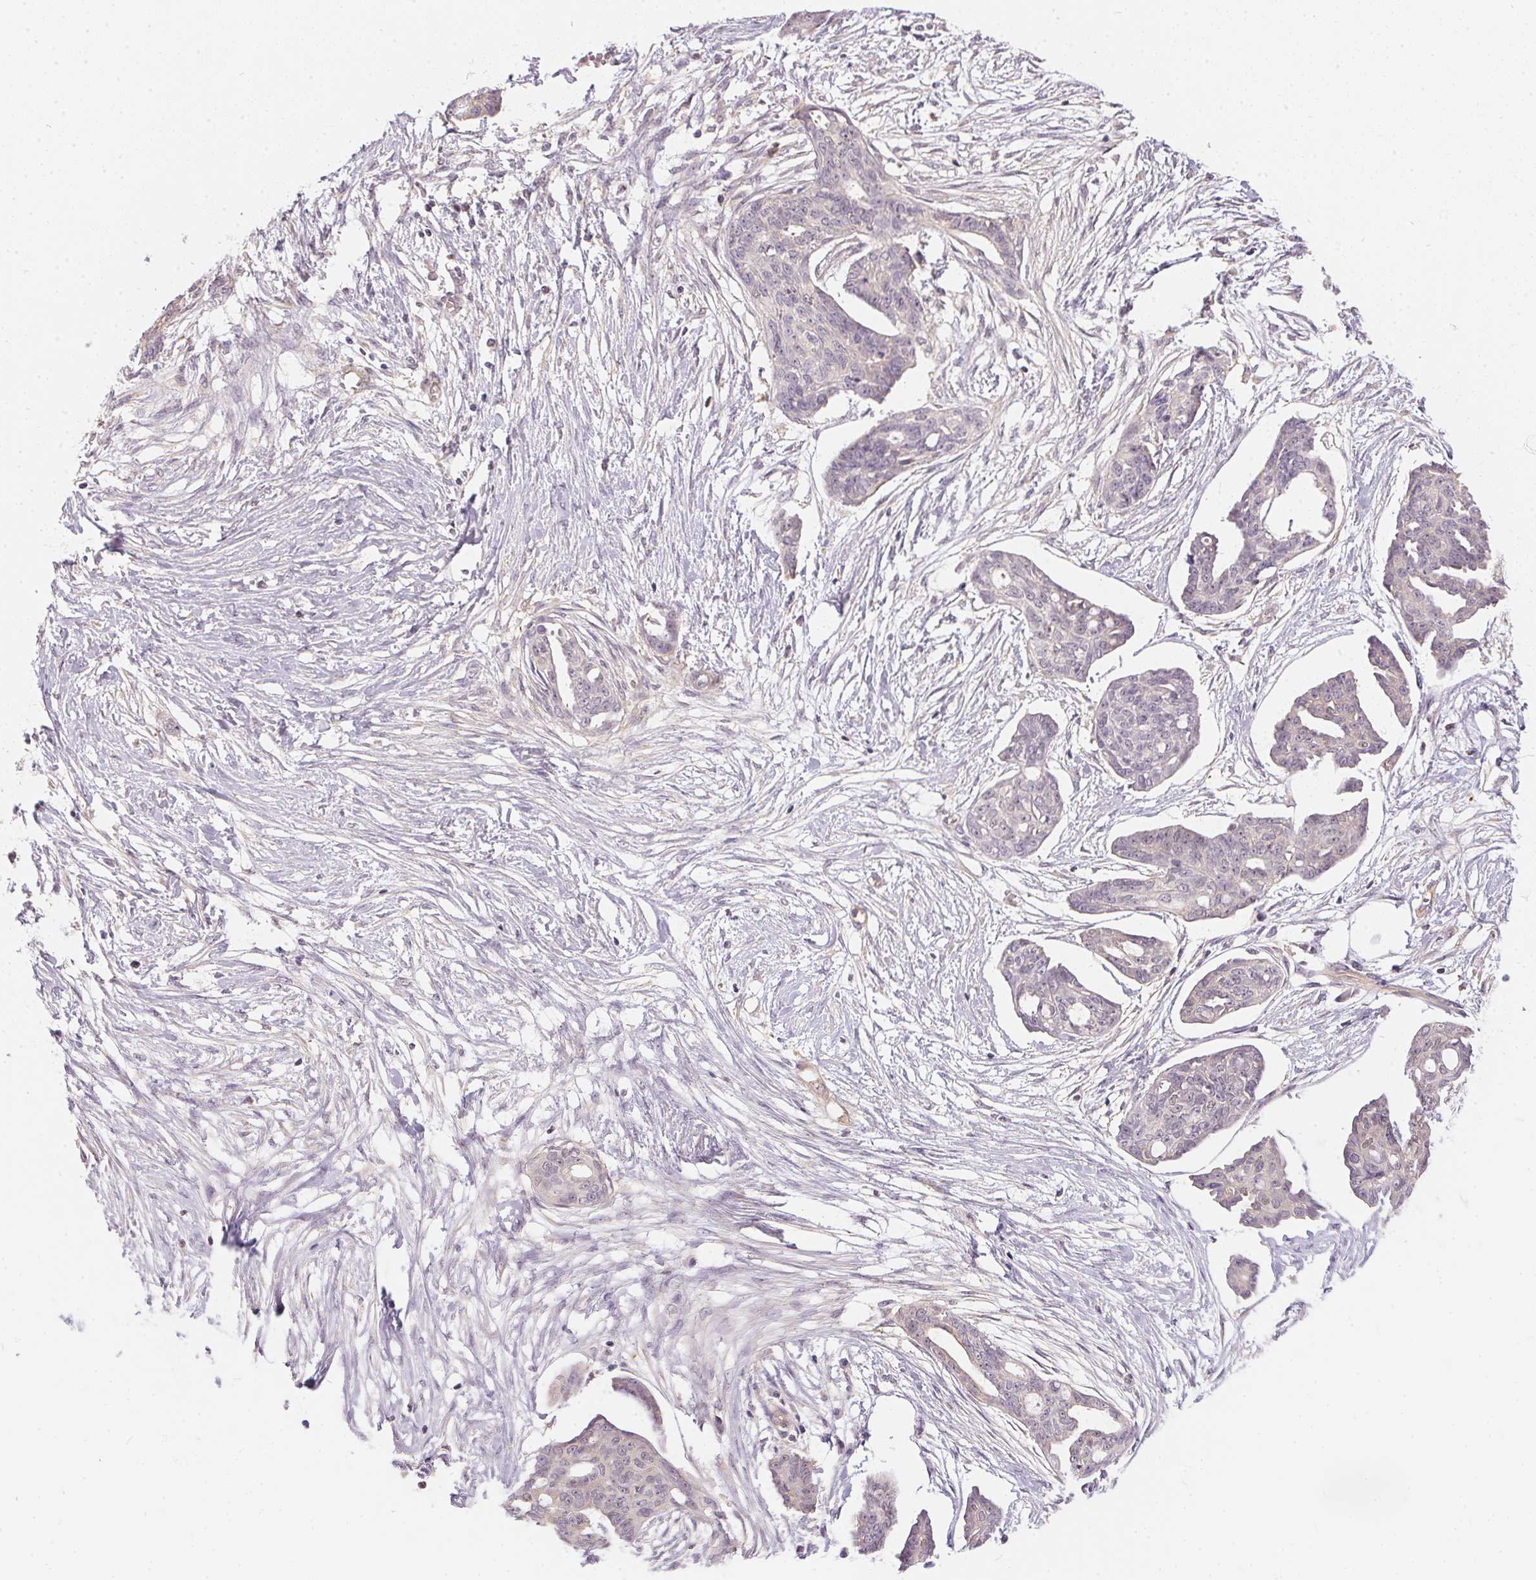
{"staining": {"intensity": "negative", "quantity": "none", "location": "none"}, "tissue": "ovarian cancer", "cell_type": "Tumor cells", "image_type": "cancer", "snomed": [{"axis": "morphology", "description": "Cystadenocarcinoma, serous, NOS"}, {"axis": "topography", "description": "Ovary"}], "caption": "Protein analysis of serous cystadenocarcinoma (ovarian) reveals no significant expression in tumor cells.", "gene": "BLMH", "patient": {"sex": "female", "age": 71}}